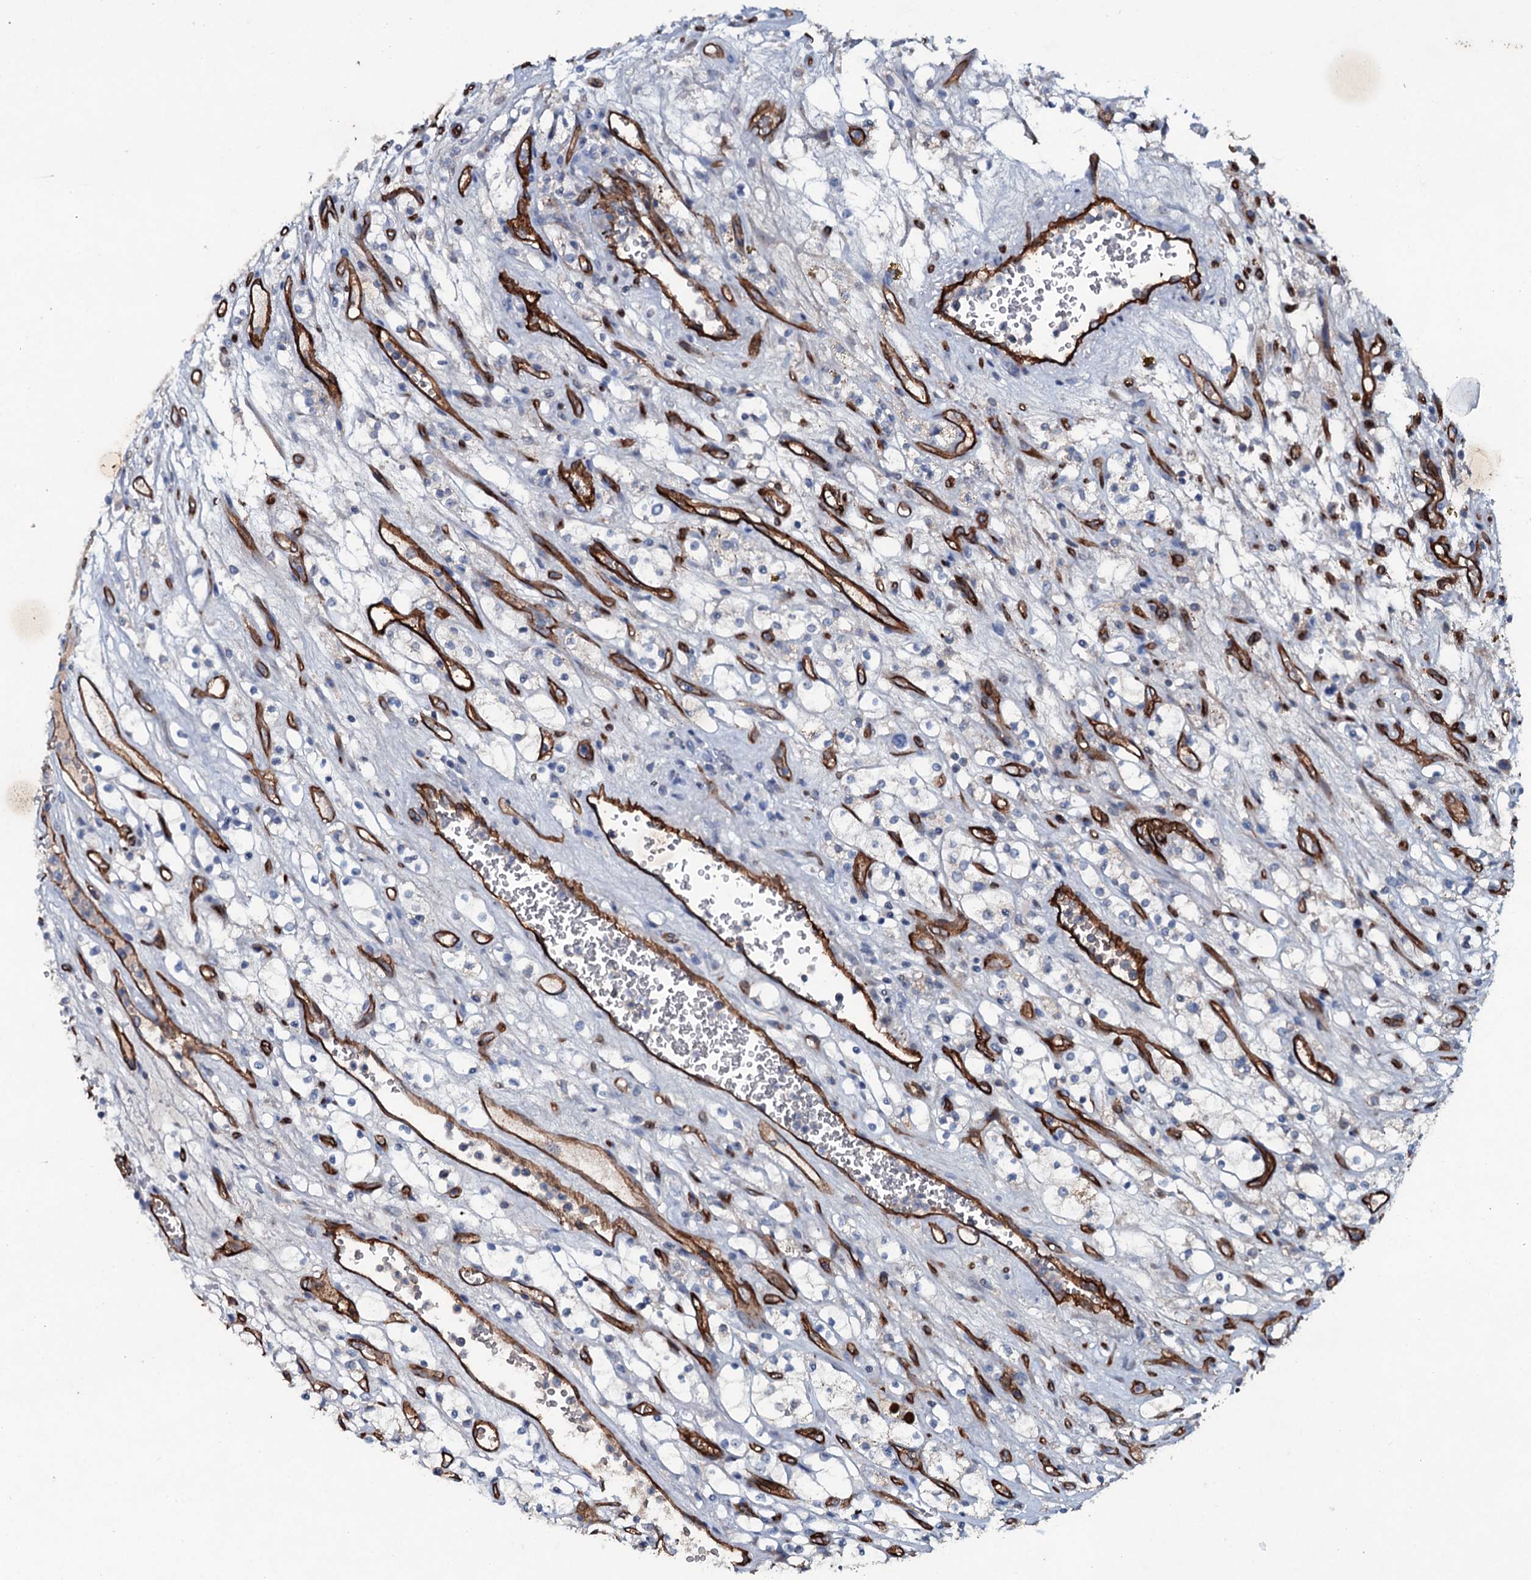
{"staining": {"intensity": "negative", "quantity": "none", "location": "none"}, "tissue": "renal cancer", "cell_type": "Tumor cells", "image_type": "cancer", "snomed": [{"axis": "morphology", "description": "Adenocarcinoma, NOS"}, {"axis": "topography", "description": "Kidney"}], "caption": "A histopathology image of renal cancer (adenocarcinoma) stained for a protein displays no brown staining in tumor cells.", "gene": "CLEC14A", "patient": {"sex": "female", "age": 69}}